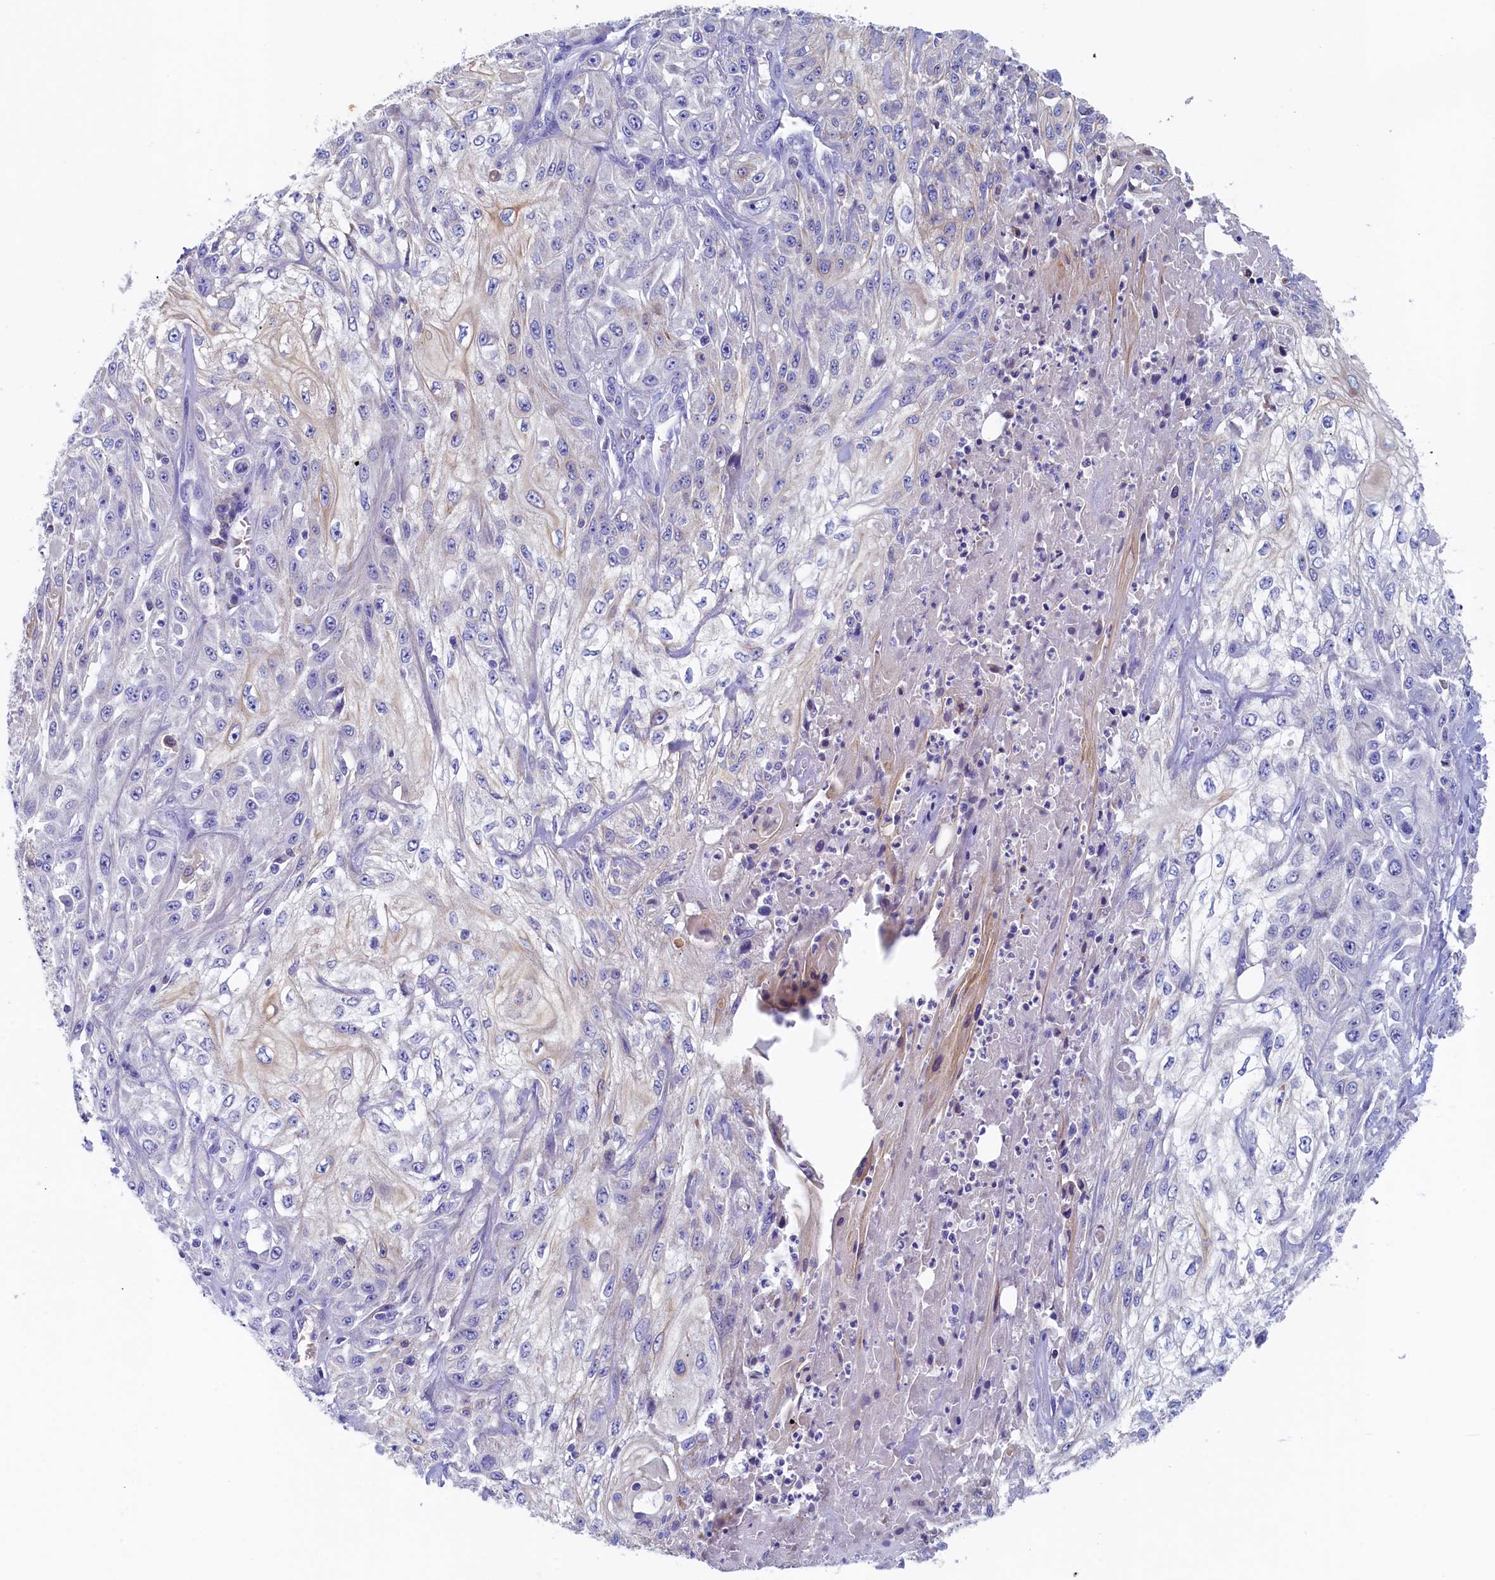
{"staining": {"intensity": "negative", "quantity": "none", "location": "none"}, "tissue": "skin cancer", "cell_type": "Tumor cells", "image_type": "cancer", "snomed": [{"axis": "morphology", "description": "Squamous cell carcinoma, NOS"}, {"axis": "morphology", "description": "Squamous cell carcinoma, metastatic, NOS"}, {"axis": "topography", "description": "Skin"}, {"axis": "topography", "description": "Lymph node"}], "caption": "This is a photomicrograph of IHC staining of skin cancer (squamous cell carcinoma), which shows no staining in tumor cells.", "gene": "GUCA1C", "patient": {"sex": "male", "age": 75}}